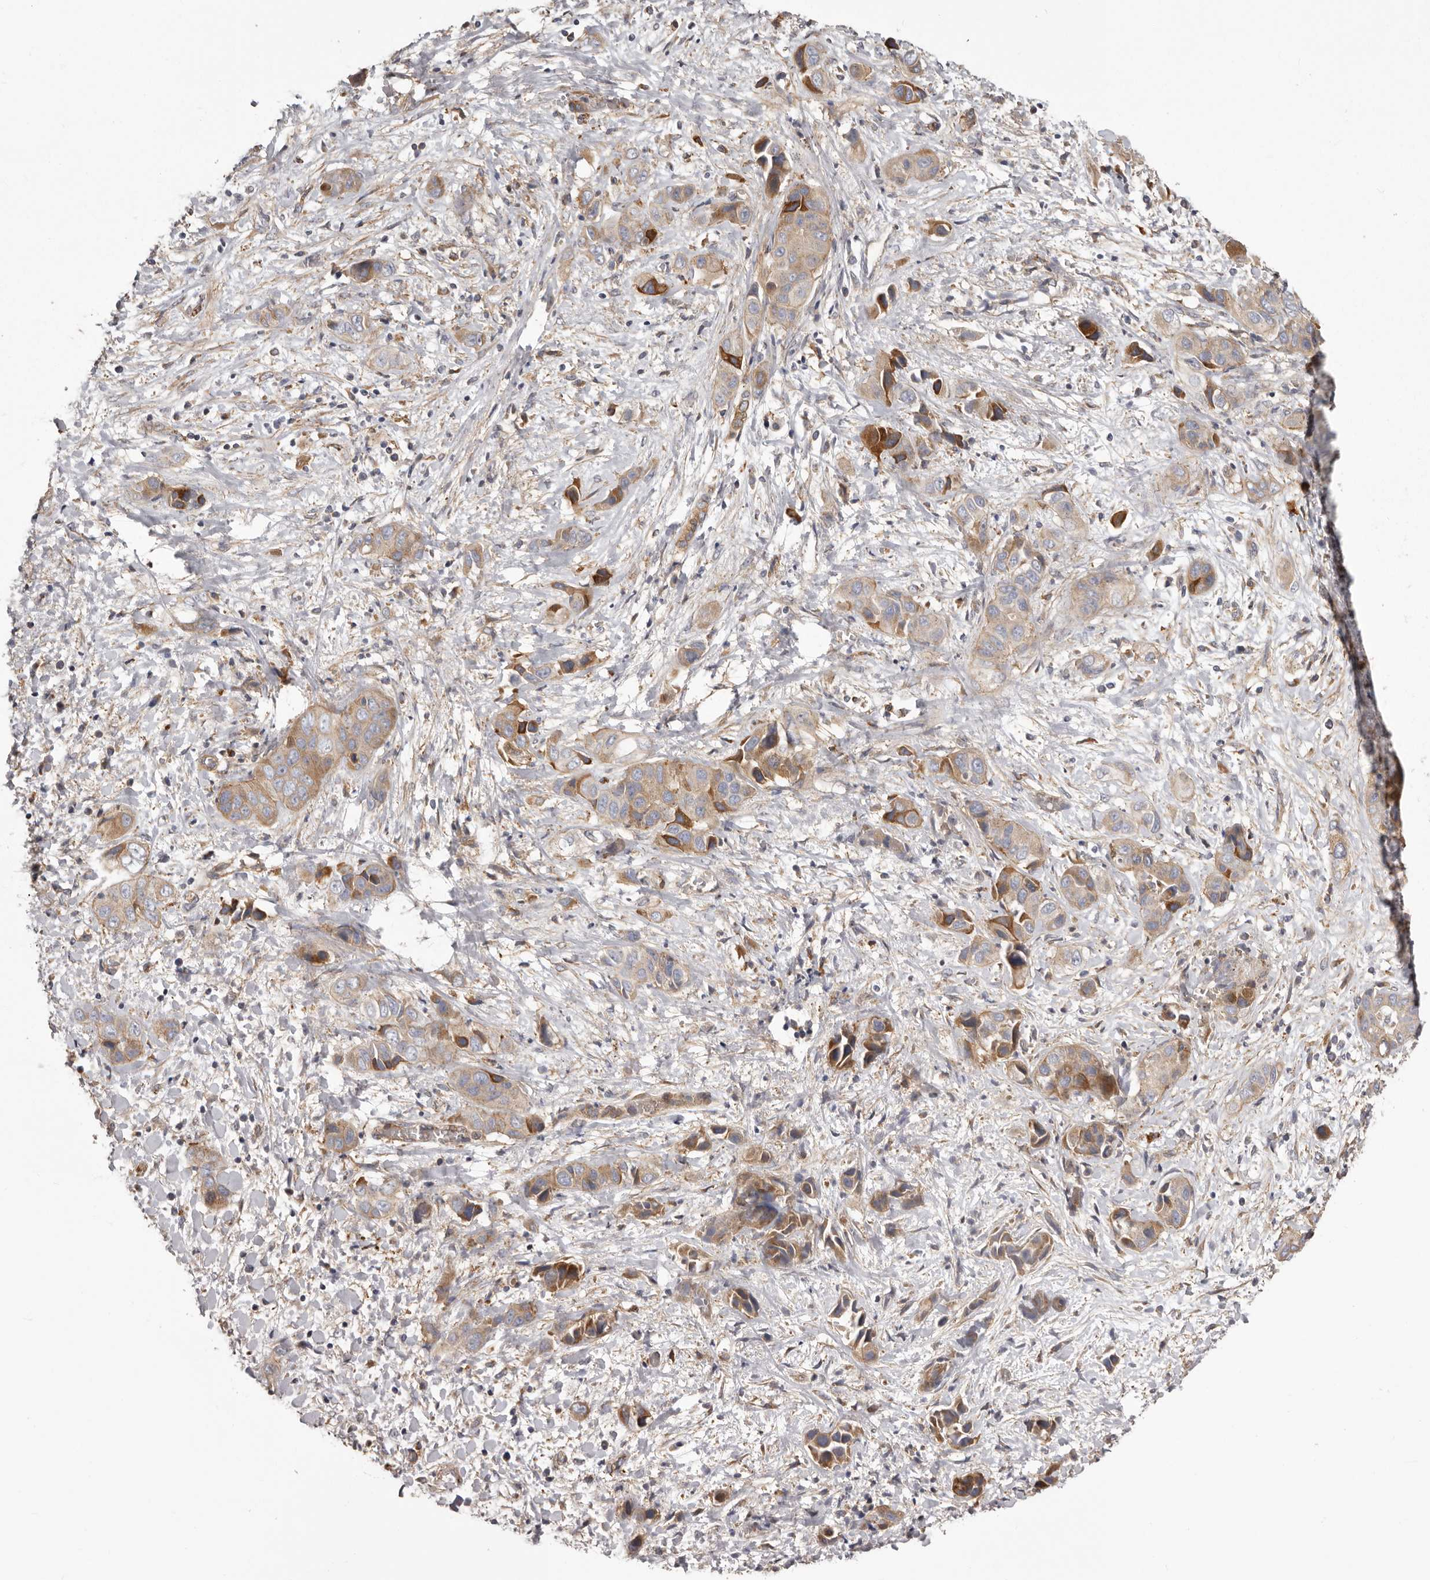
{"staining": {"intensity": "moderate", "quantity": ">75%", "location": "cytoplasmic/membranous"}, "tissue": "liver cancer", "cell_type": "Tumor cells", "image_type": "cancer", "snomed": [{"axis": "morphology", "description": "Cholangiocarcinoma"}, {"axis": "topography", "description": "Liver"}], "caption": "Human liver cancer stained with a protein marker demonstrates moderate staining in tumor cells.", "gene": "ENAH", "patient": {"sex": "female", "age": 52}}